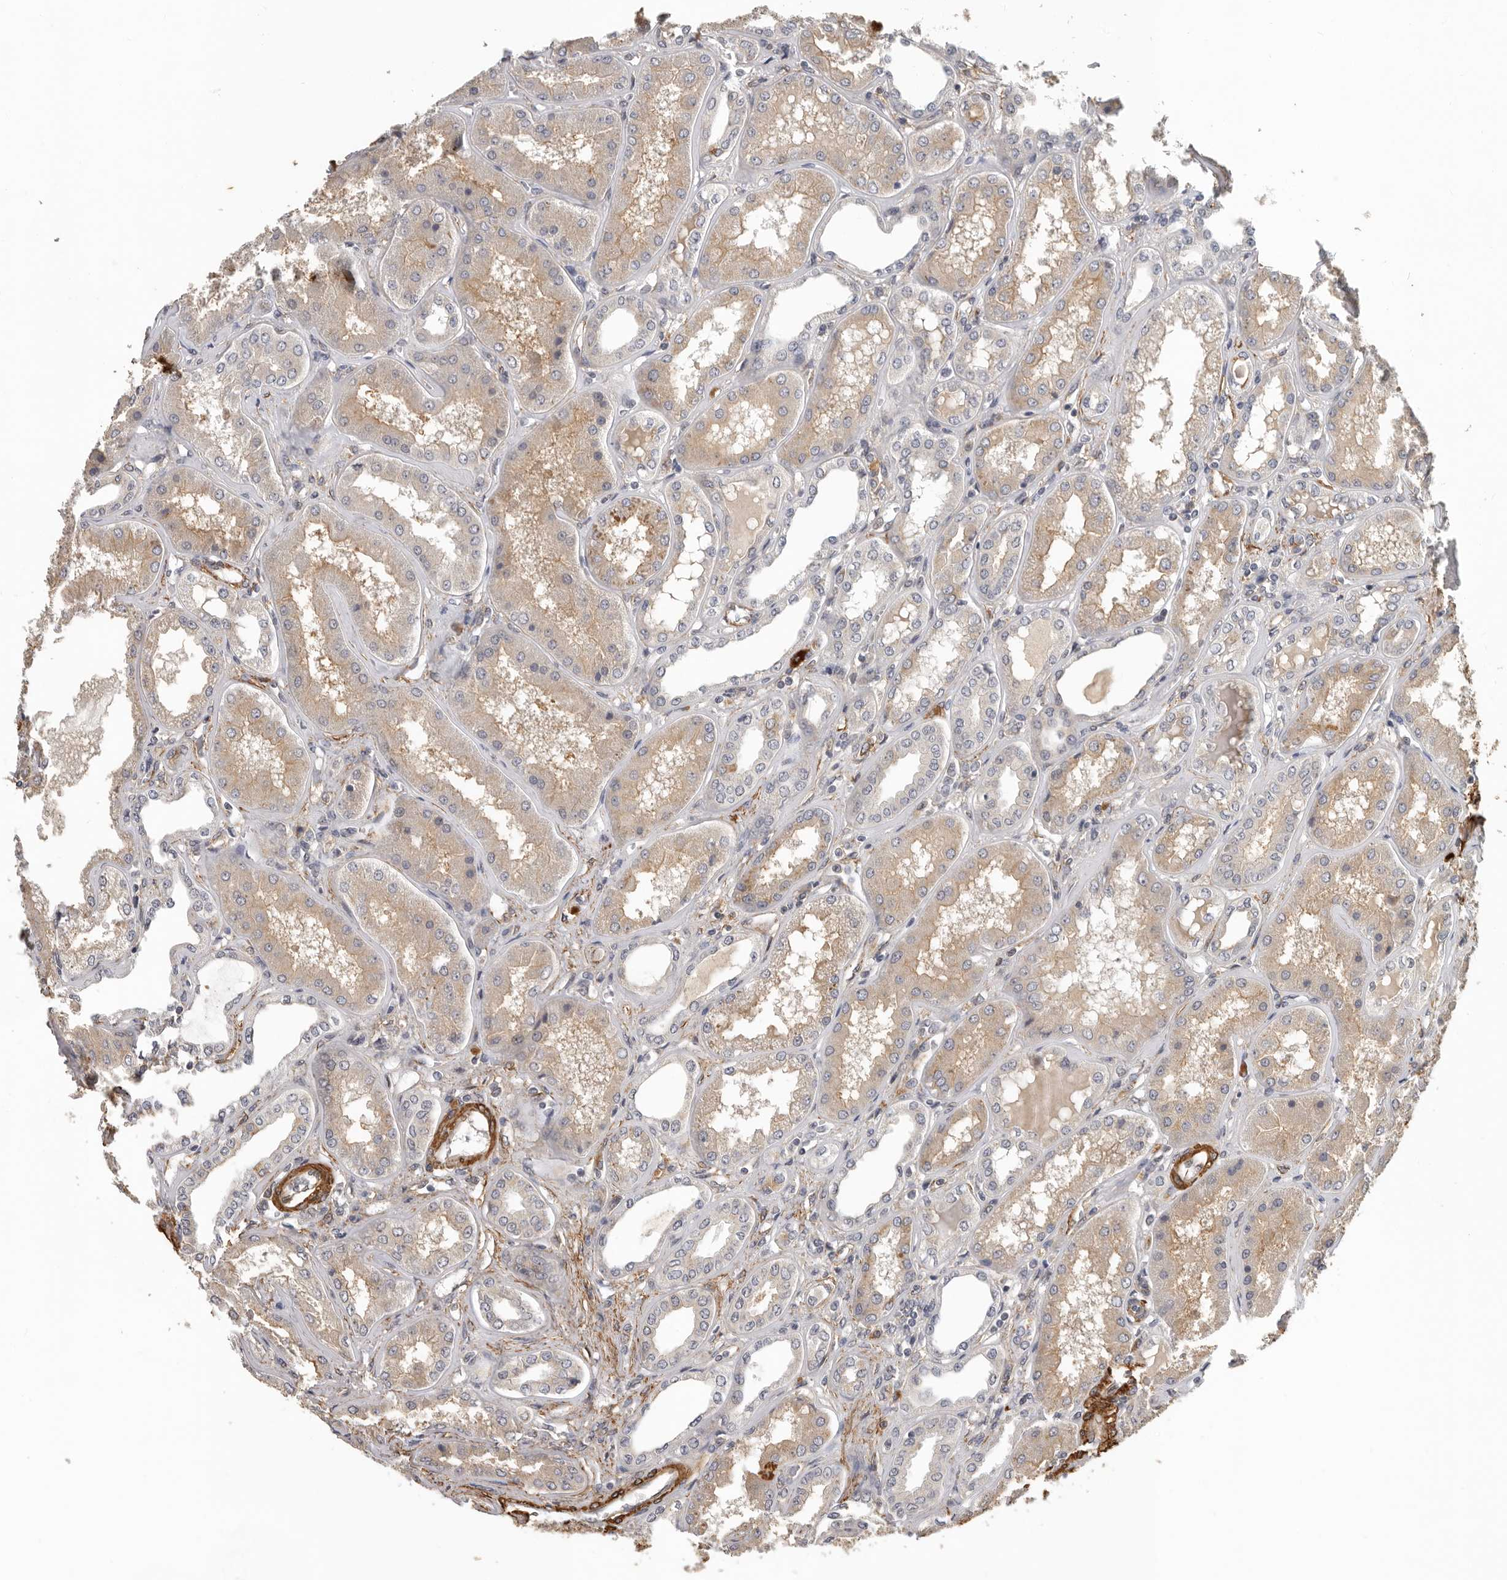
{"staining": {"intensity": "weak", "quantity": "<25%", "location": "cytoplasmic/membranous"}, "tissue": "kidney", "cell_type": "Cells in glomeruli", "image_type": "normal", "snomed": [{"axis": "morphology", "description": "Normal tissue, NOS"}, {"axis": "topography", "description": "Kidney"}], "caption": "A high-resolution micrograph shows immunohistochemistry (IHC) staining of benign kidney, which demonstrates no significant positivity in cells in glomeruli. The staining was performed using DAB to visualize the protein expression in brown, while the nuclei were stained in blue with hematoxylin (Magnification: 20x).", "gene": "RNF157", "patient": {"sex": "female", "age": 56}}